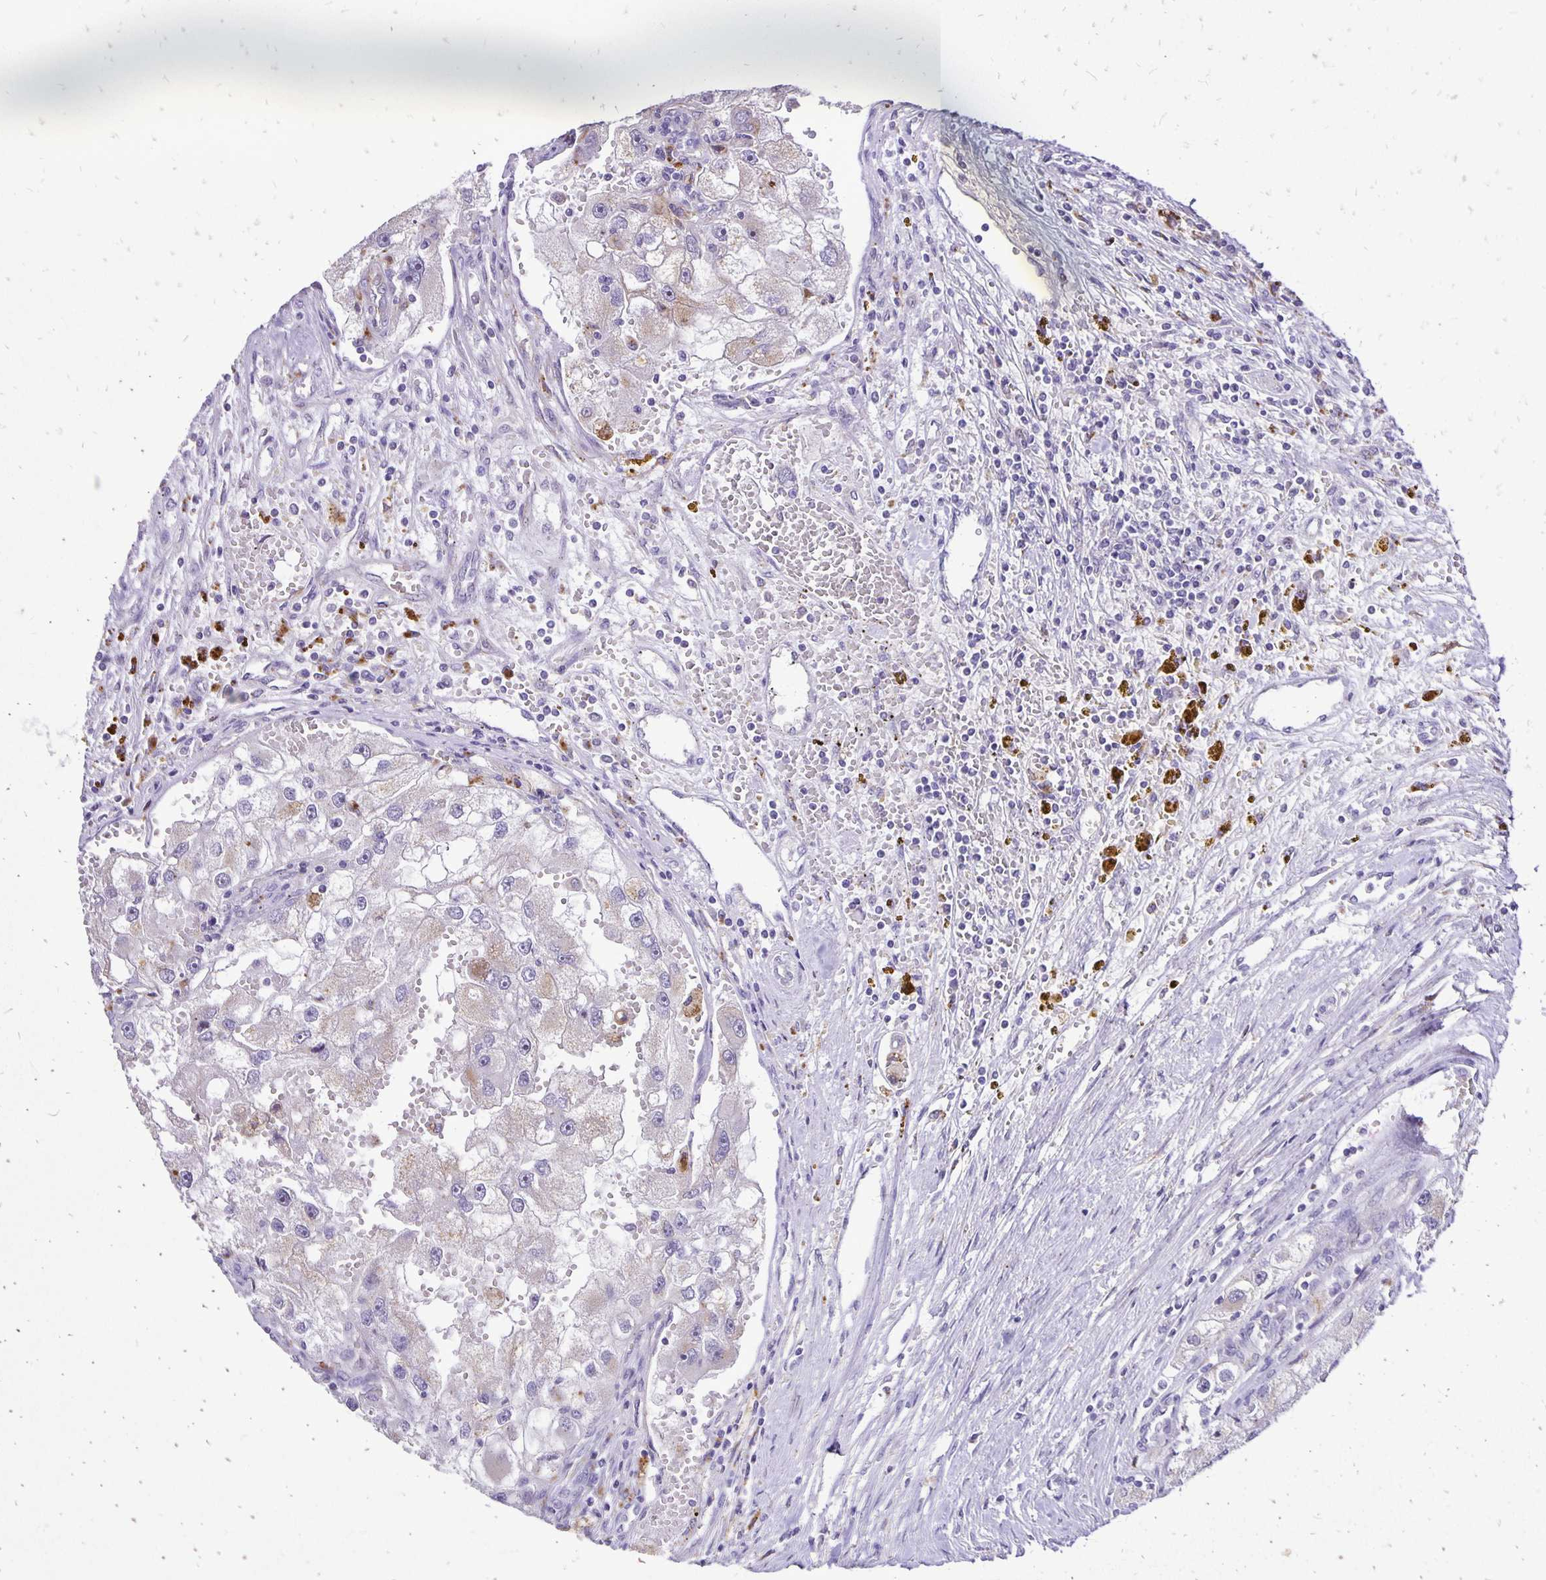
{"staining": {"intensity": "weak", "quantity": "<25%", "location": "cytoplasmic/membranous"}, "tissue": "renal cancer", "cell_type": "Tumor cells", "image_type": "cancer", "snomed": [{"axis": "morphology", "description": "Adenocarcinoma, NOS"}, {"axis": "topography", "description": "Kidney"}], "caption": "This is a image of immunohistochemistry (IHC) staining of renal cancer (adenocarcinoma), which shows no expression in tumor cells.", "gene": "EIF5A", "patient": {"sex": "male", "age": 63}}